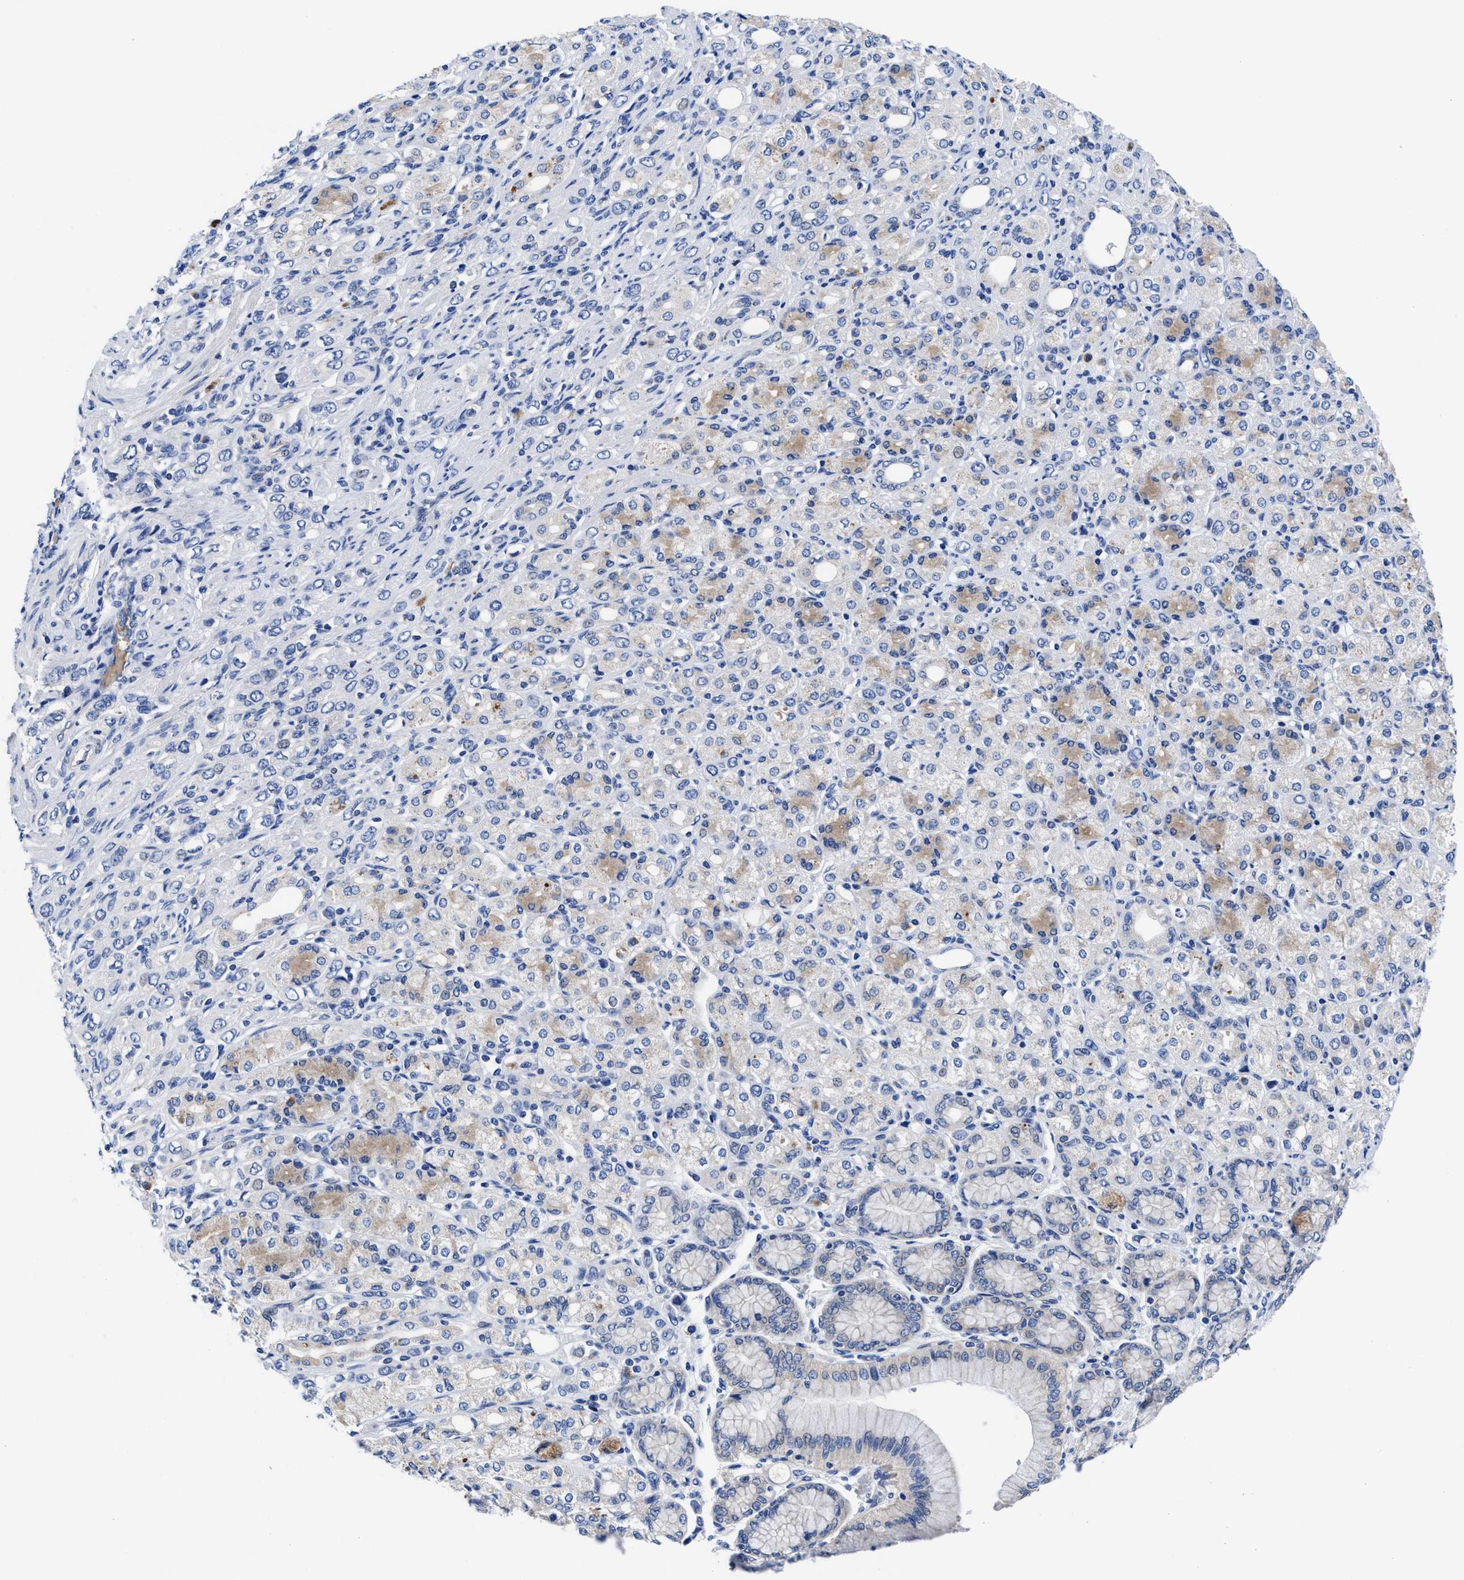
{"staining": {"intensity": "negative", "quantity": "none", "location": "none"}, "tissue": "stomach cancer", "cell_type": "Tumor cells", "image_type": "cancer", "snomed": [{"axis": "morphology", "description": "Adenocarcinoma, NOS"}, {"axis": "topography", "description": "Stomach"}], "caption": "An immunohistochemistry (IHC) photomicrograph of adenocarcinoma (stomach) is shown. There is no staining in tumor cells of adenocarcinoma (stomach).", "gene": "DHRS13", "patient": {"sex": "female", "age": 65}}